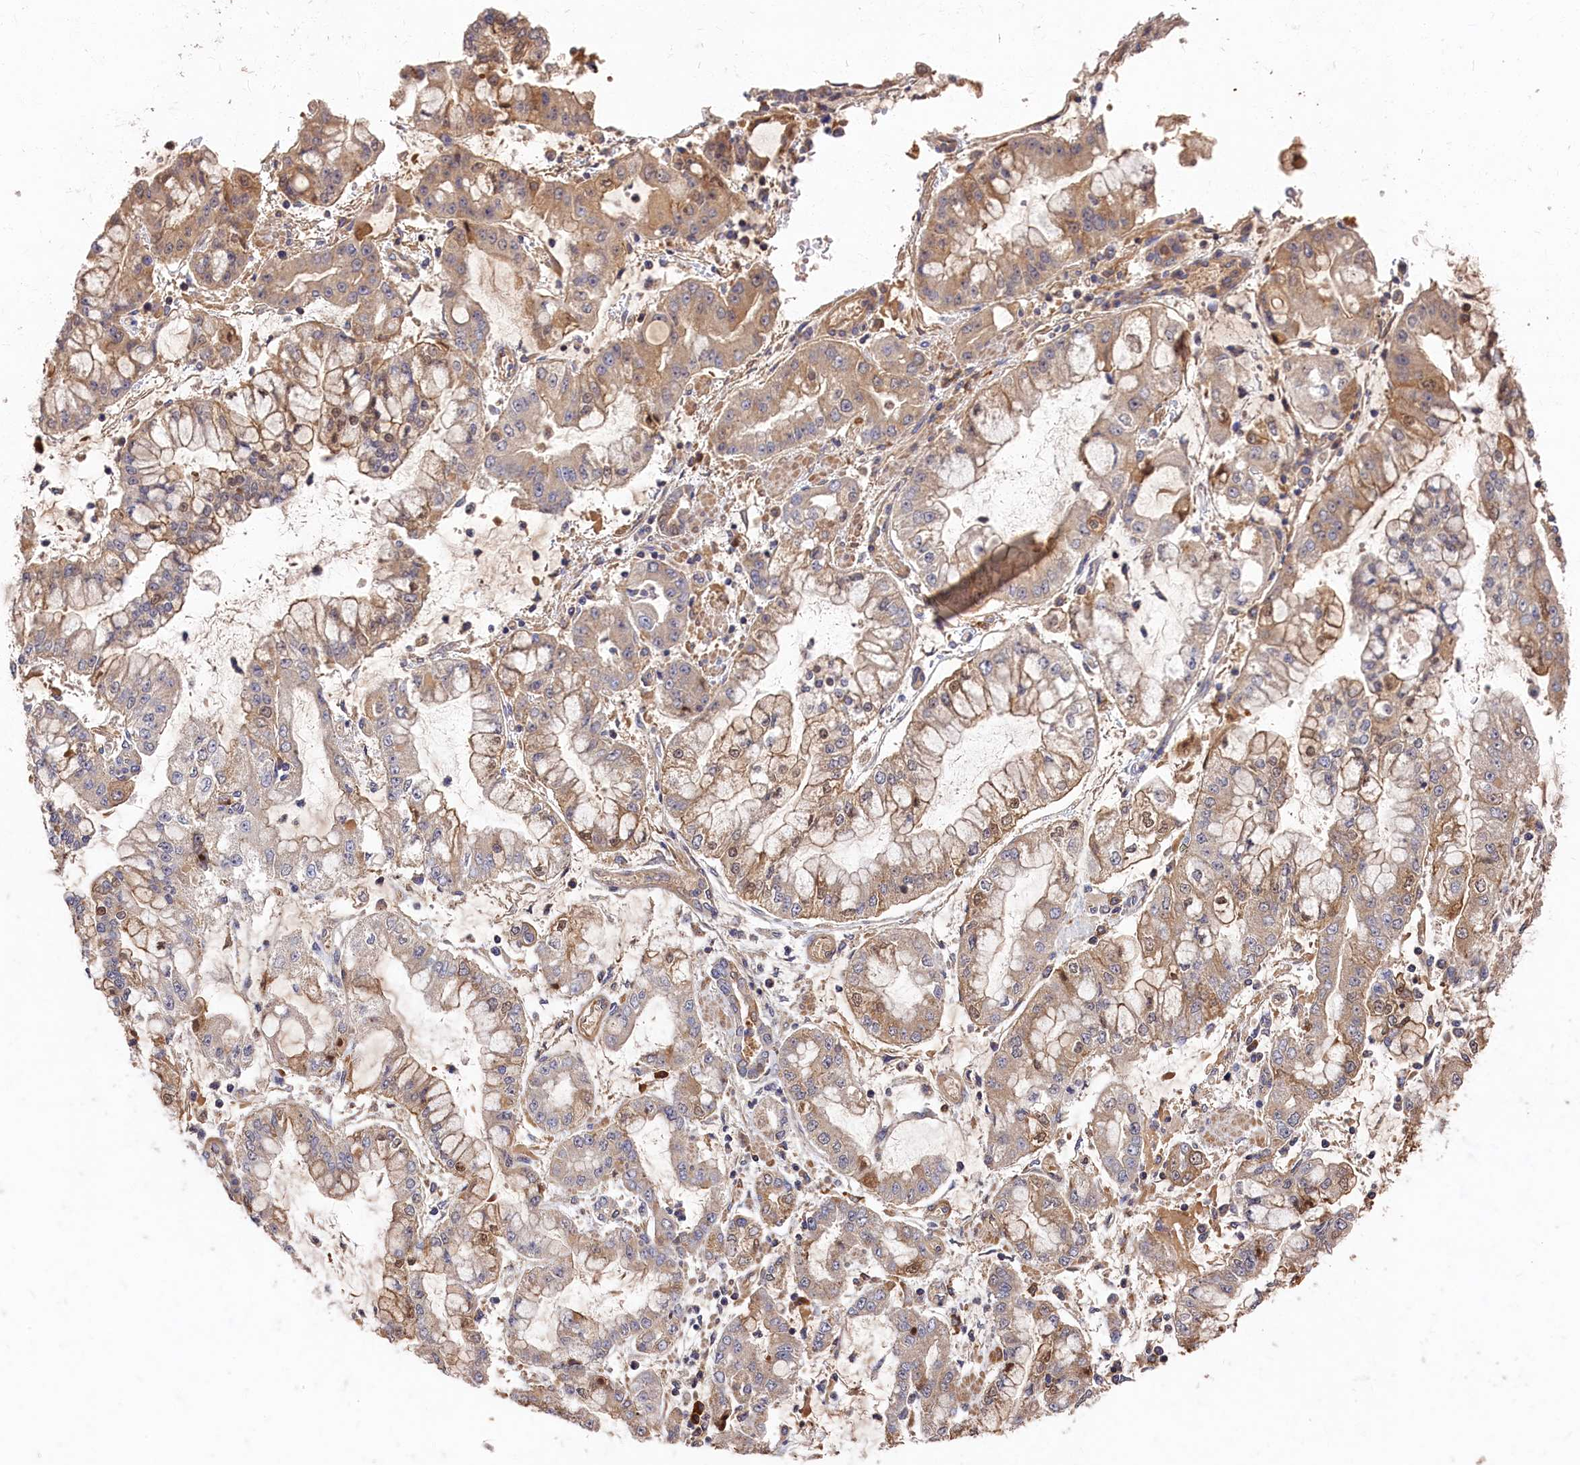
{"staining": {"intensity": "moderate", "quantity": "<25%", "location": "cytoplasmic/membranous"}, "tissue": "stomach cancer", "cell_type": "Tumor cells", "image_type": "cancer", "snomed": [{"axis": "morphology", "description": "Adenocarcinoma, NOS"}, {"axis": "topography", "description": "Stomach"}], "caption": "Brown immunohistochemical staining in human adenocarcinoma (stomach) exhibits moderate cytoplasmic/membranous expression in about <25% of tumor cells.", "gene": "DHRS11", "patient": {"sex": "male", "age": 76}}